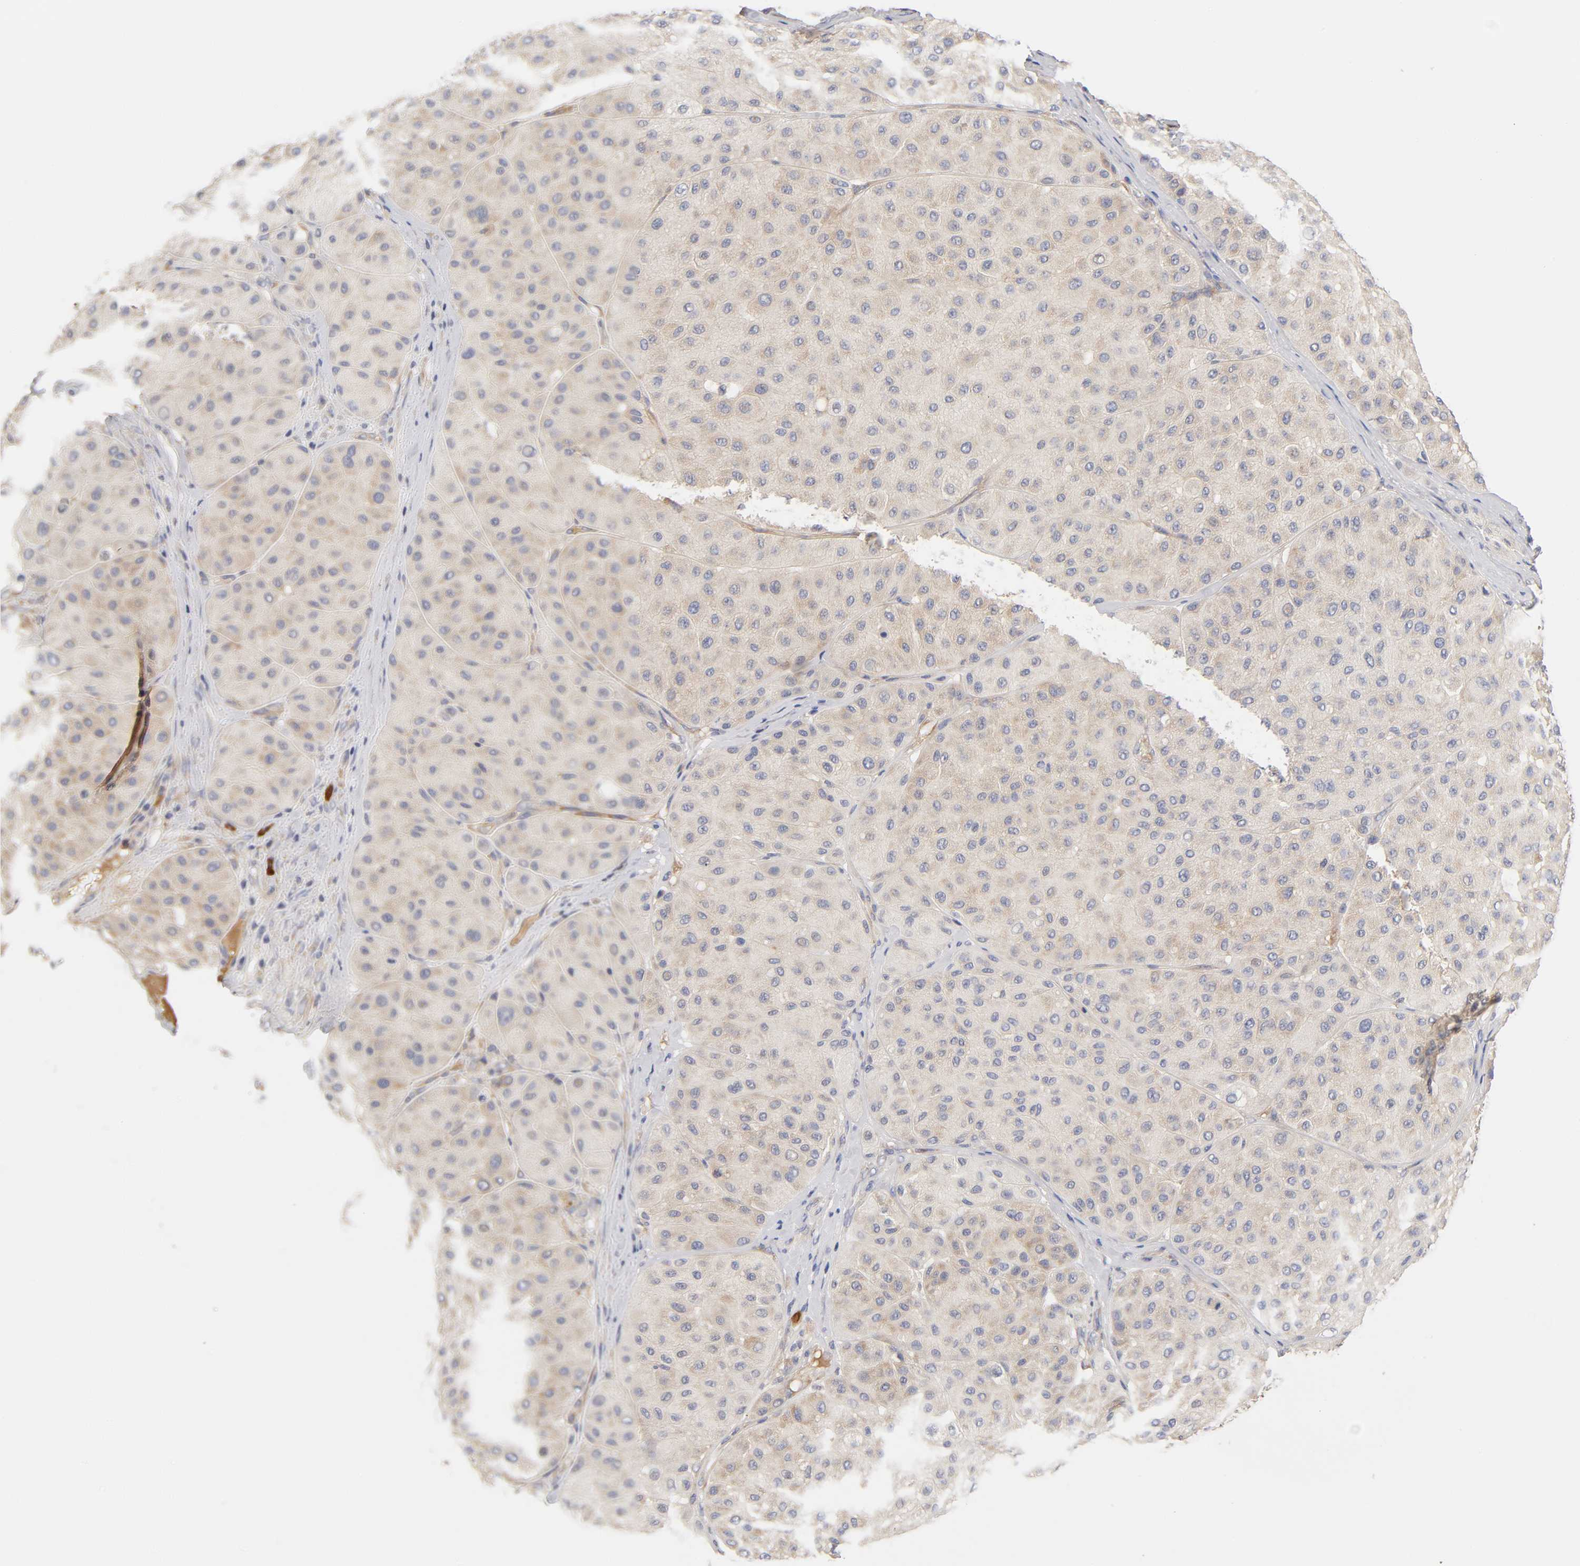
{"staining": {"intensity": "weak", "quantity": ">75%", "location": "cytoplasmic/membranous"}, "tissue": "melanoma", "cell_type": "Tumor cells", "image_type": "cancer", "snomed": [{"axis": "morphology", "description": "Normal tissue, NOS"}, {"axis": "morphology", "description": "Malignant melanoma, Metastatic site"}, {"axis": "topography", "description": "Skin"}], "caption": "There is low levels of weak cytoplasmic/membranous expression in tumor cells of melanoma, as demonstrated by immunohistochemical staining (brown color).", "gene": "RPS29", "patient": {"sex": "male", "age": 41}}